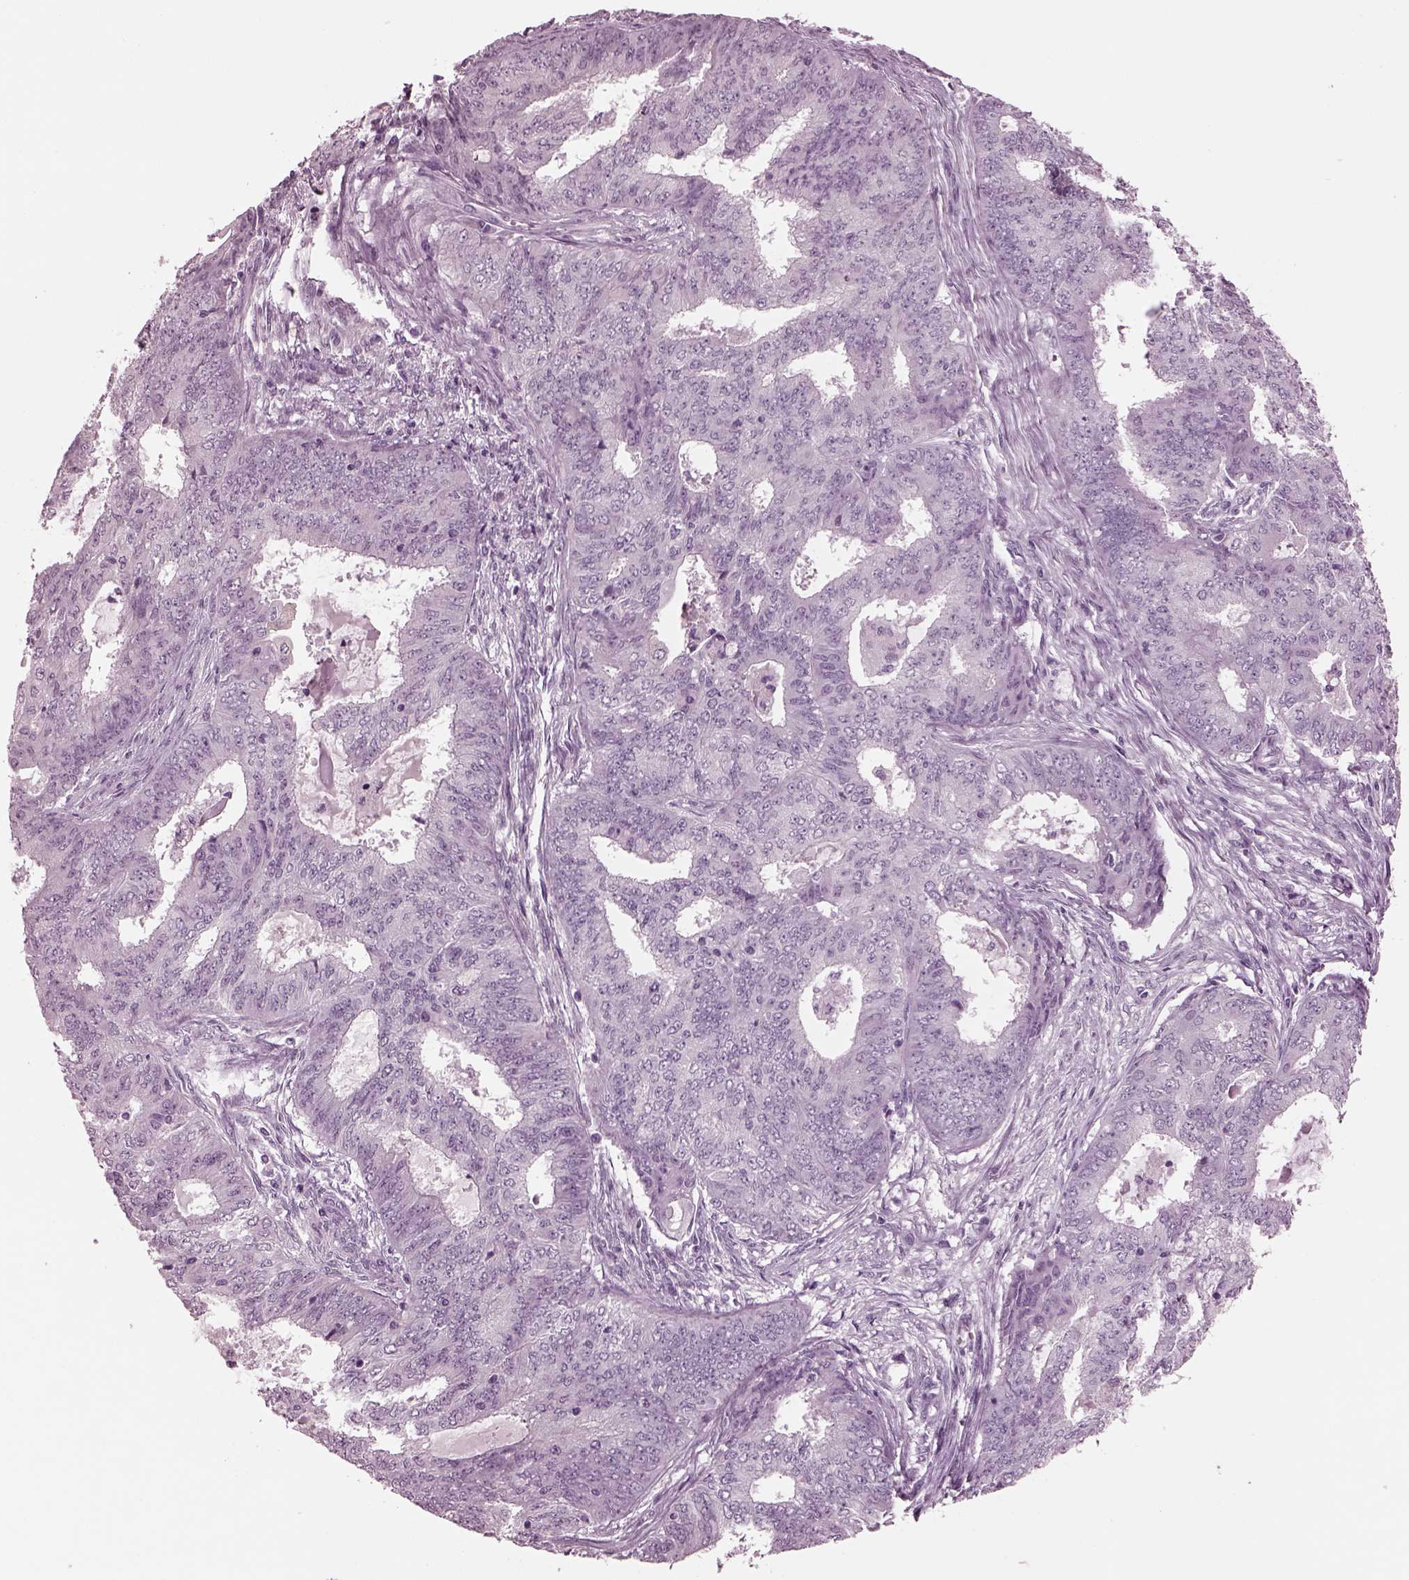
{"staining": {"intensity": "negative", "quantity": "none", "location": "none"}, "tissue": "endometrial cancer", "cell_type": "Tumor cells", "image_type": "cancer", "snomed": [{"axis": "morphology", "description": "Adenocarcinoma, NOS"}, {"axis": "topography", "description": "Endometrium"}], "caption": "Tumor cells show no significant staining in adenocarcinoma (endometrial).", "gene": "MIB2", "patient": {"sex": "female", "age": 62}}